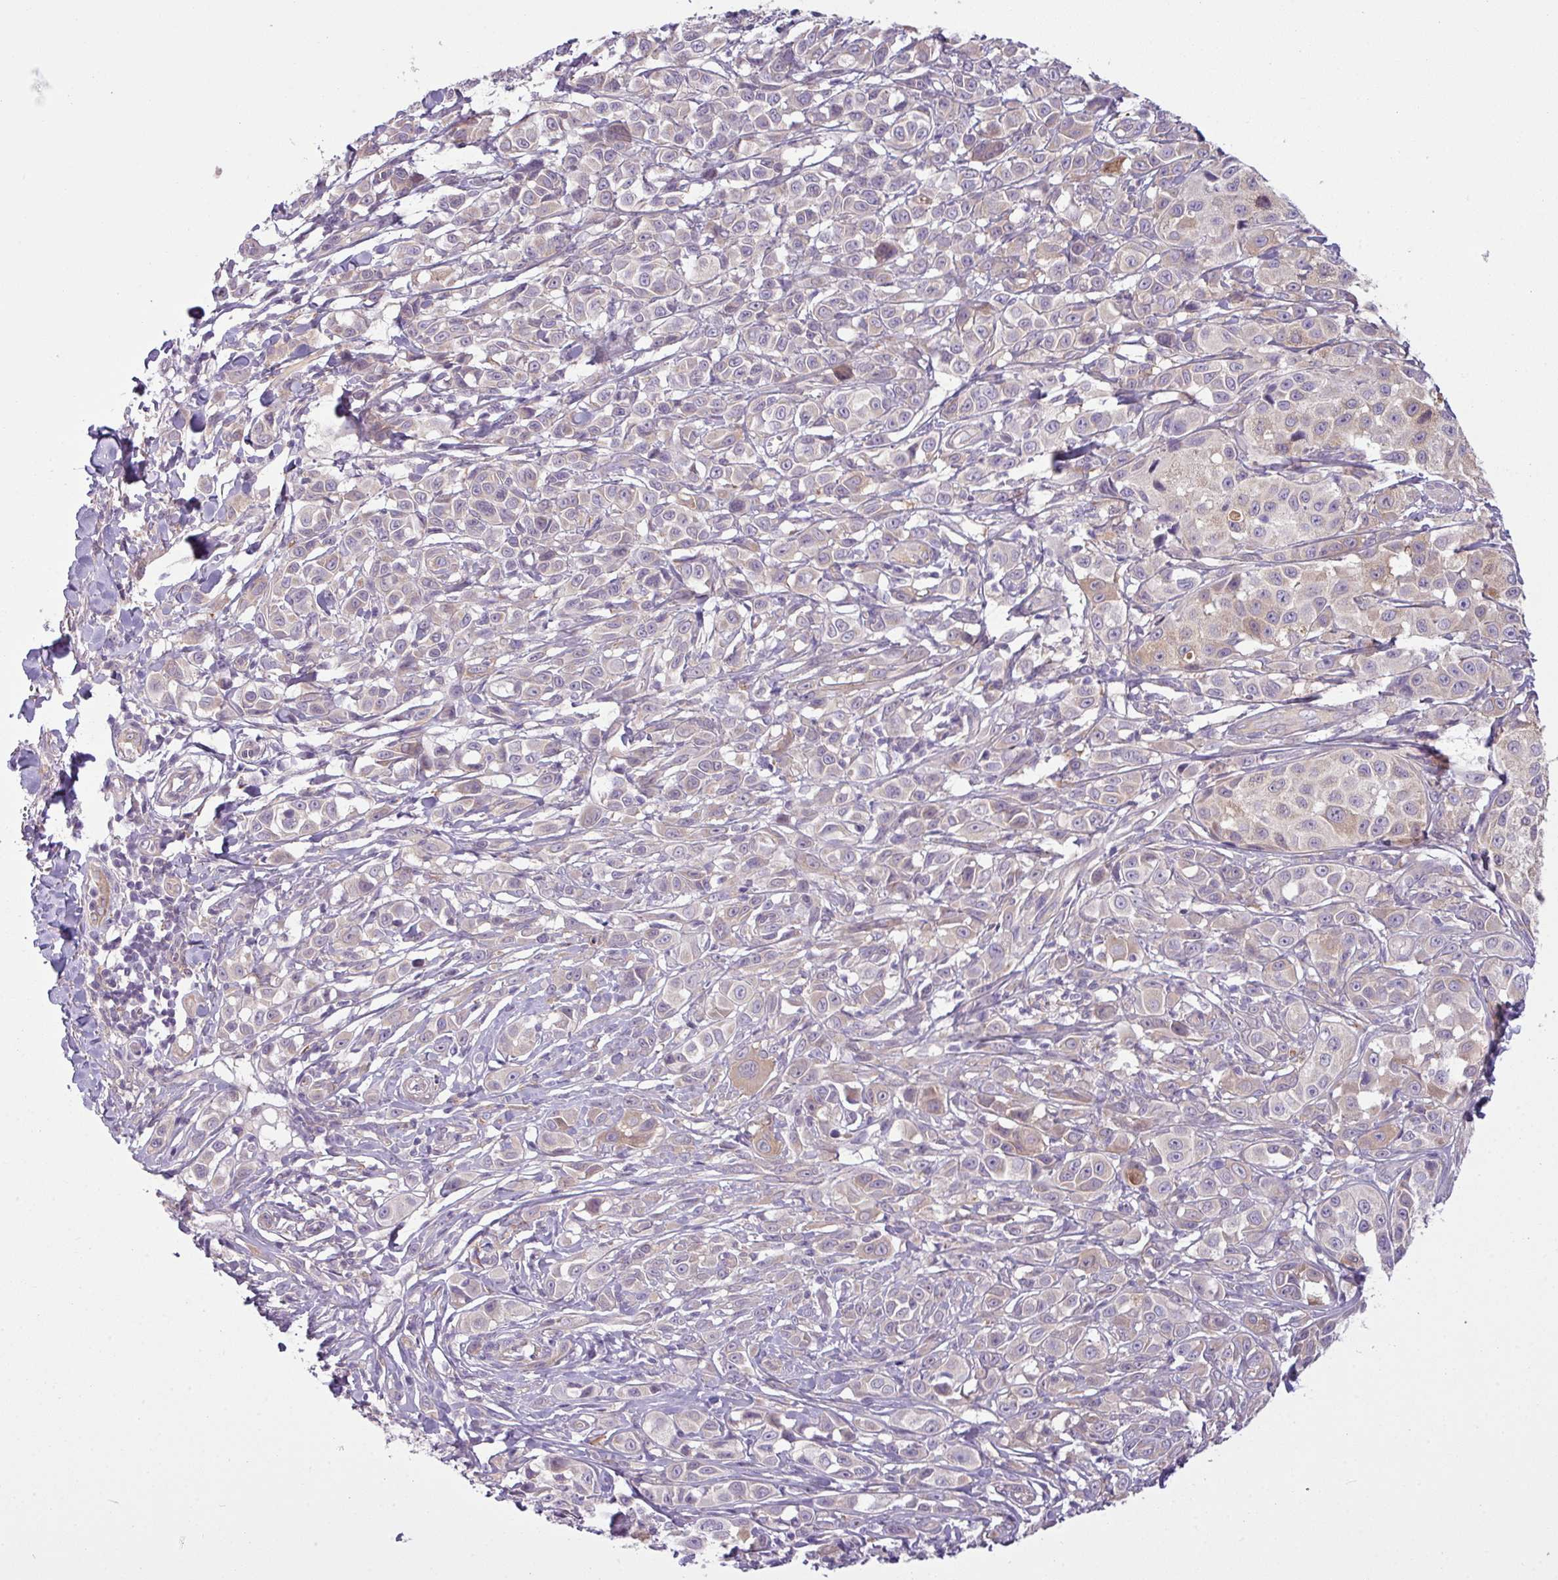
{"staining": {"intensity": "weak", "quantity": "<25%", "location": "cytoplasmic/membranous"}, "tissue": "melanoma", "cell_type": "Tumor cells", "image_type": "cancer", "snomed": [{"axis": "morphology", "description": "Malignant melanoma, NOS"}, {"axis": "topography", "description": "Skin"}], "caption": "The histopathology image reveals no significant staining in tumor cells of melanoma.", "gene": "CAMK2B", "patient": {"sex": "male", "age": 39}}